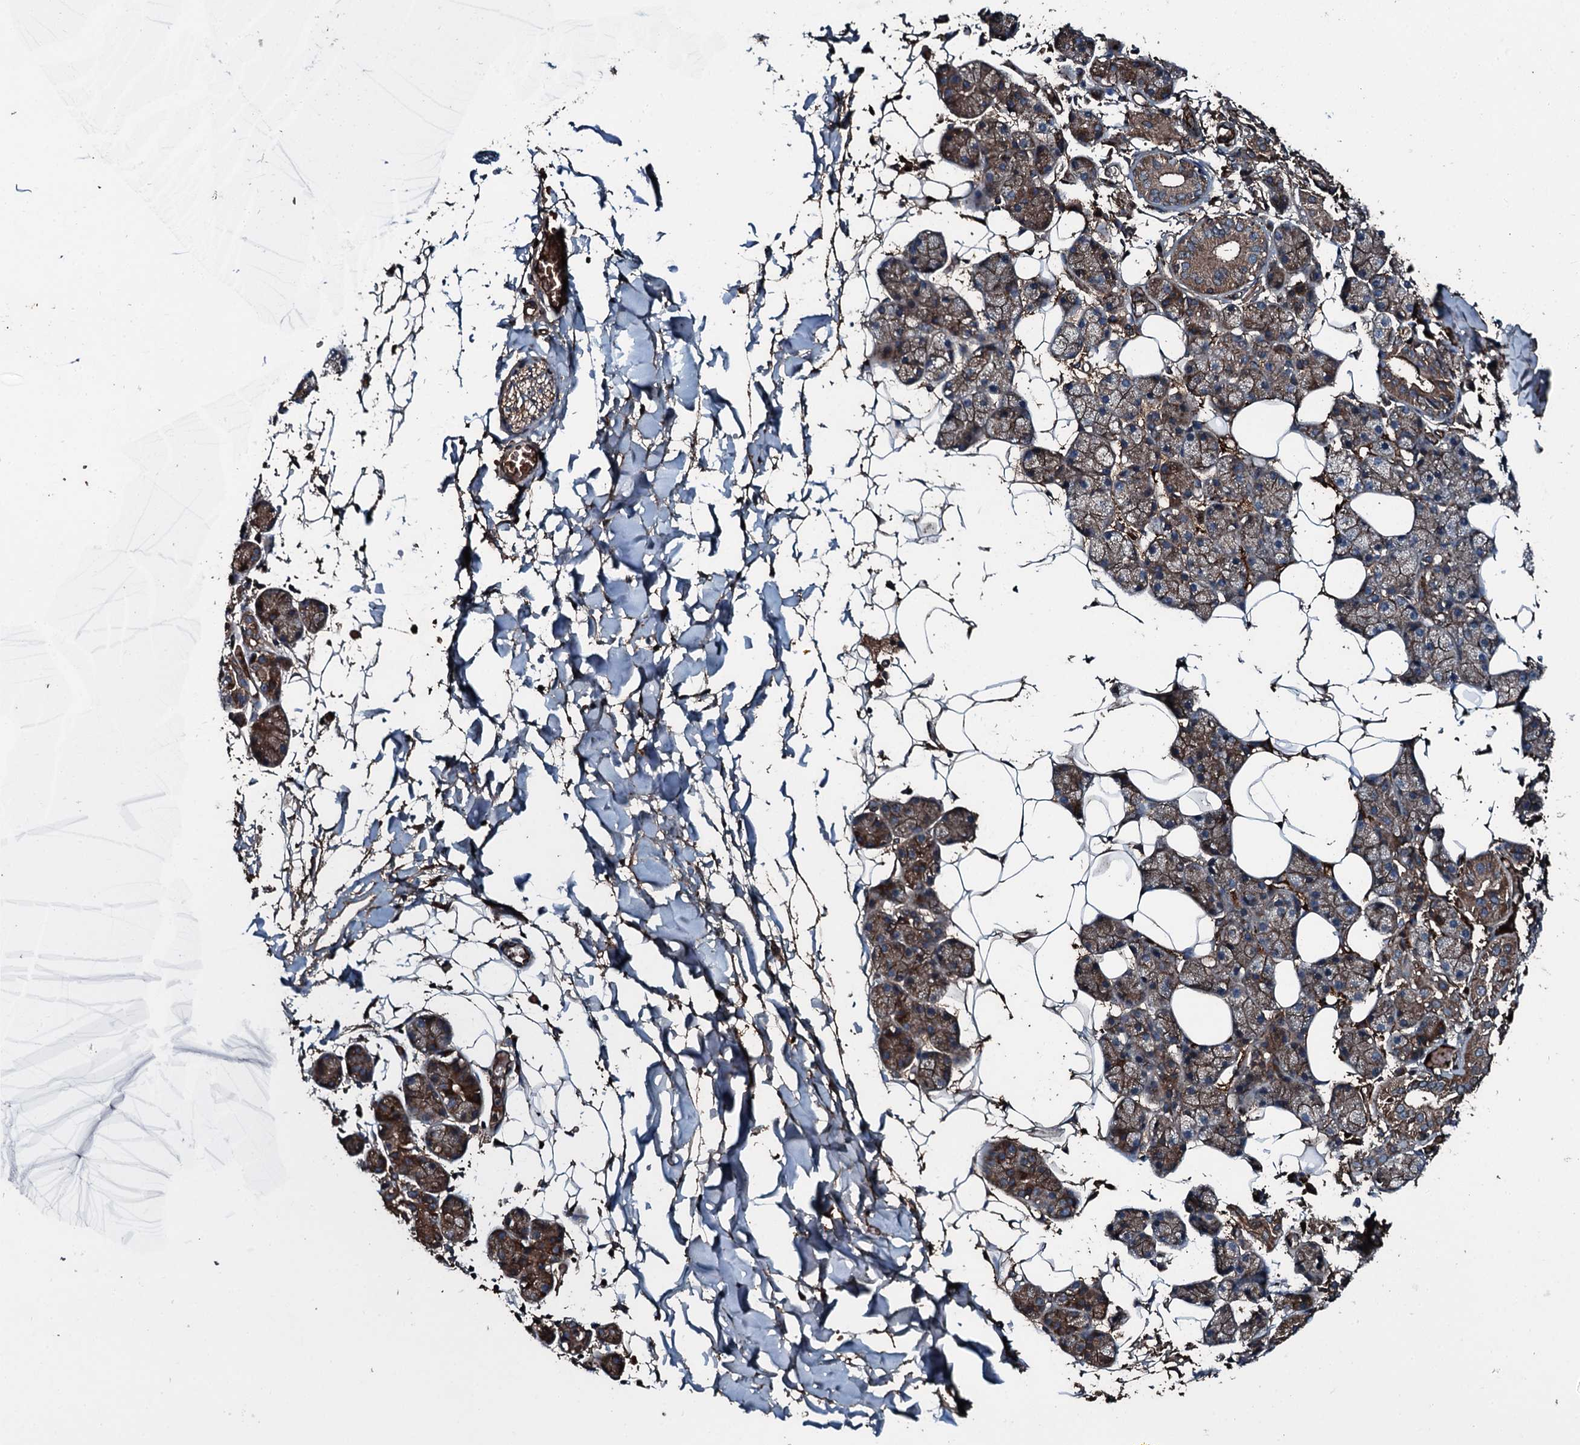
{"staining": {"intensity": "moderate", "quantity": "25%-75%", "location": "cytoplasmic/membranous"}, "tissue": "salivary gland", "cell_type": "Glandular cells", "image_type": "normal", "snomed": [{"axis": "morphology", "description": "Normal tissue, NOS"}, {"axis": "topography", "description": "Salivary gland"}], "caption": "High-power microscopy captured an immunohistochemistry (IHC) micrograph of benign salivary gland, revealing moderate cytoplasmic/membranous positivity in about 25%-75% of glandular cells. (Stains: DAB (3,3'-diaminobenzidine) in brown, nuclei in blue, Microscopy: brightfield microscopy at high magnification).", "gene": "TRIM7", "patient": {"sex": "female", "age": 33}}